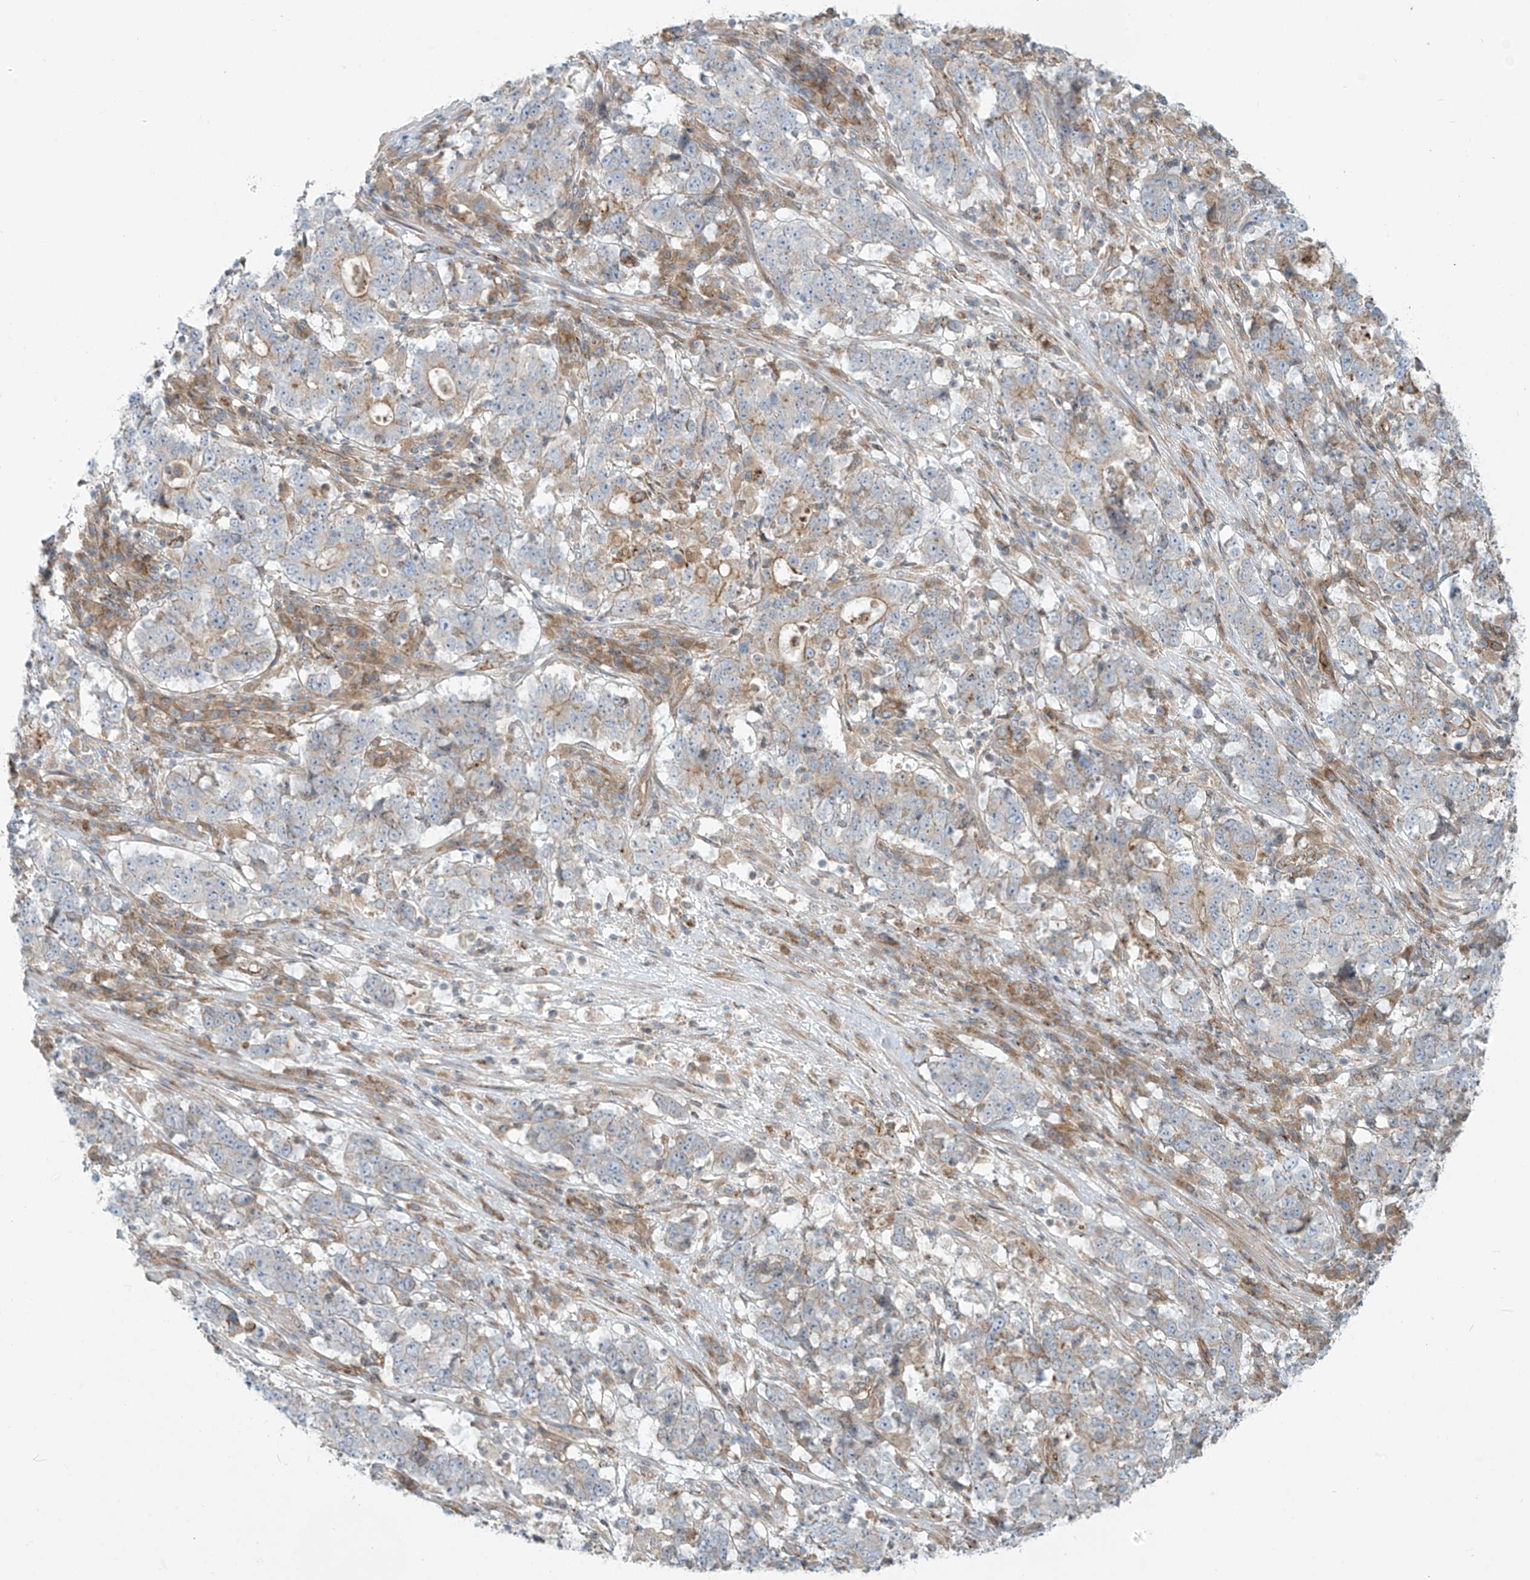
{"staining": {"intensity": "negative", "quantity": "none", "location": "none"}, "tissue": "stomach cancer", "cell_type": "Tumor cells", "image_type": "cancer", "snomed": [{"axis": "morphology", "description": "Adenocarcinoma, NOS"}, {"axis": "topography", "description": "Stomach"}], "caption": "Immunohistochemistry (IHC) of human stomach cancer demonstrates no staining in tumor cells. (DAB immunohistochemistry (IHC) with hematoxylin counter stain).", "gene": "LZTS3", "patient": {"sex": "male", "age": 59}}